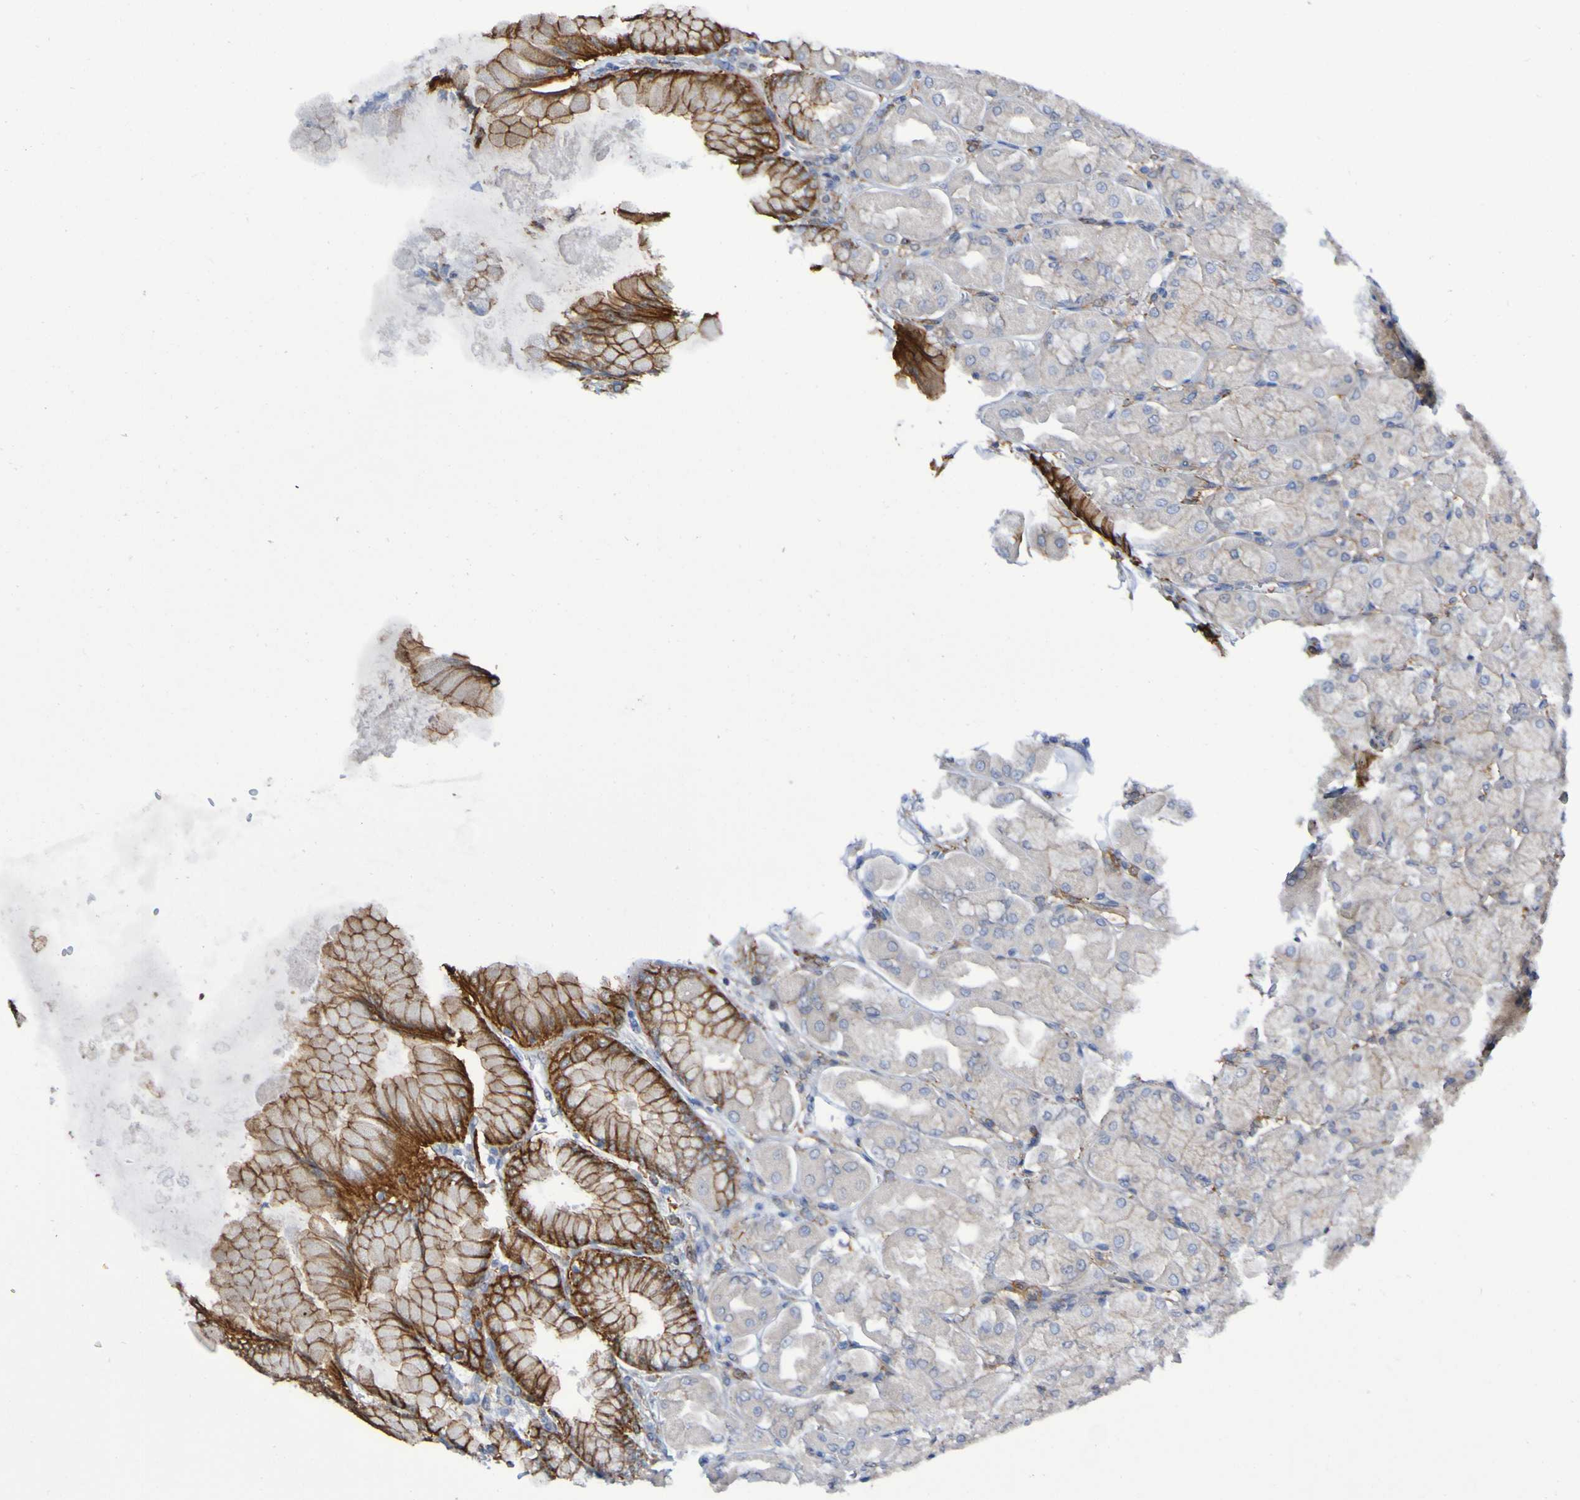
{"staining": {"intensity": "strong", "quantity": "<25%", "location": "cytoplasmic/membranous"}, "tissue": "stomach", "cell_type": "Glandular cells", "image_type": "normal", "snomed": [{"axis": "morphology", "description": "Normal tissue, NOS"}, {"axis": "topography", "description": "Stomach, upper"}], "caption": "The image shows staining of benign stomach, revealing strong cytoplasmic/membranous protein expression (brown color) within glandular cells.", "gene": "SCRG1", "patient": {"sex": "female", "age": 56}}